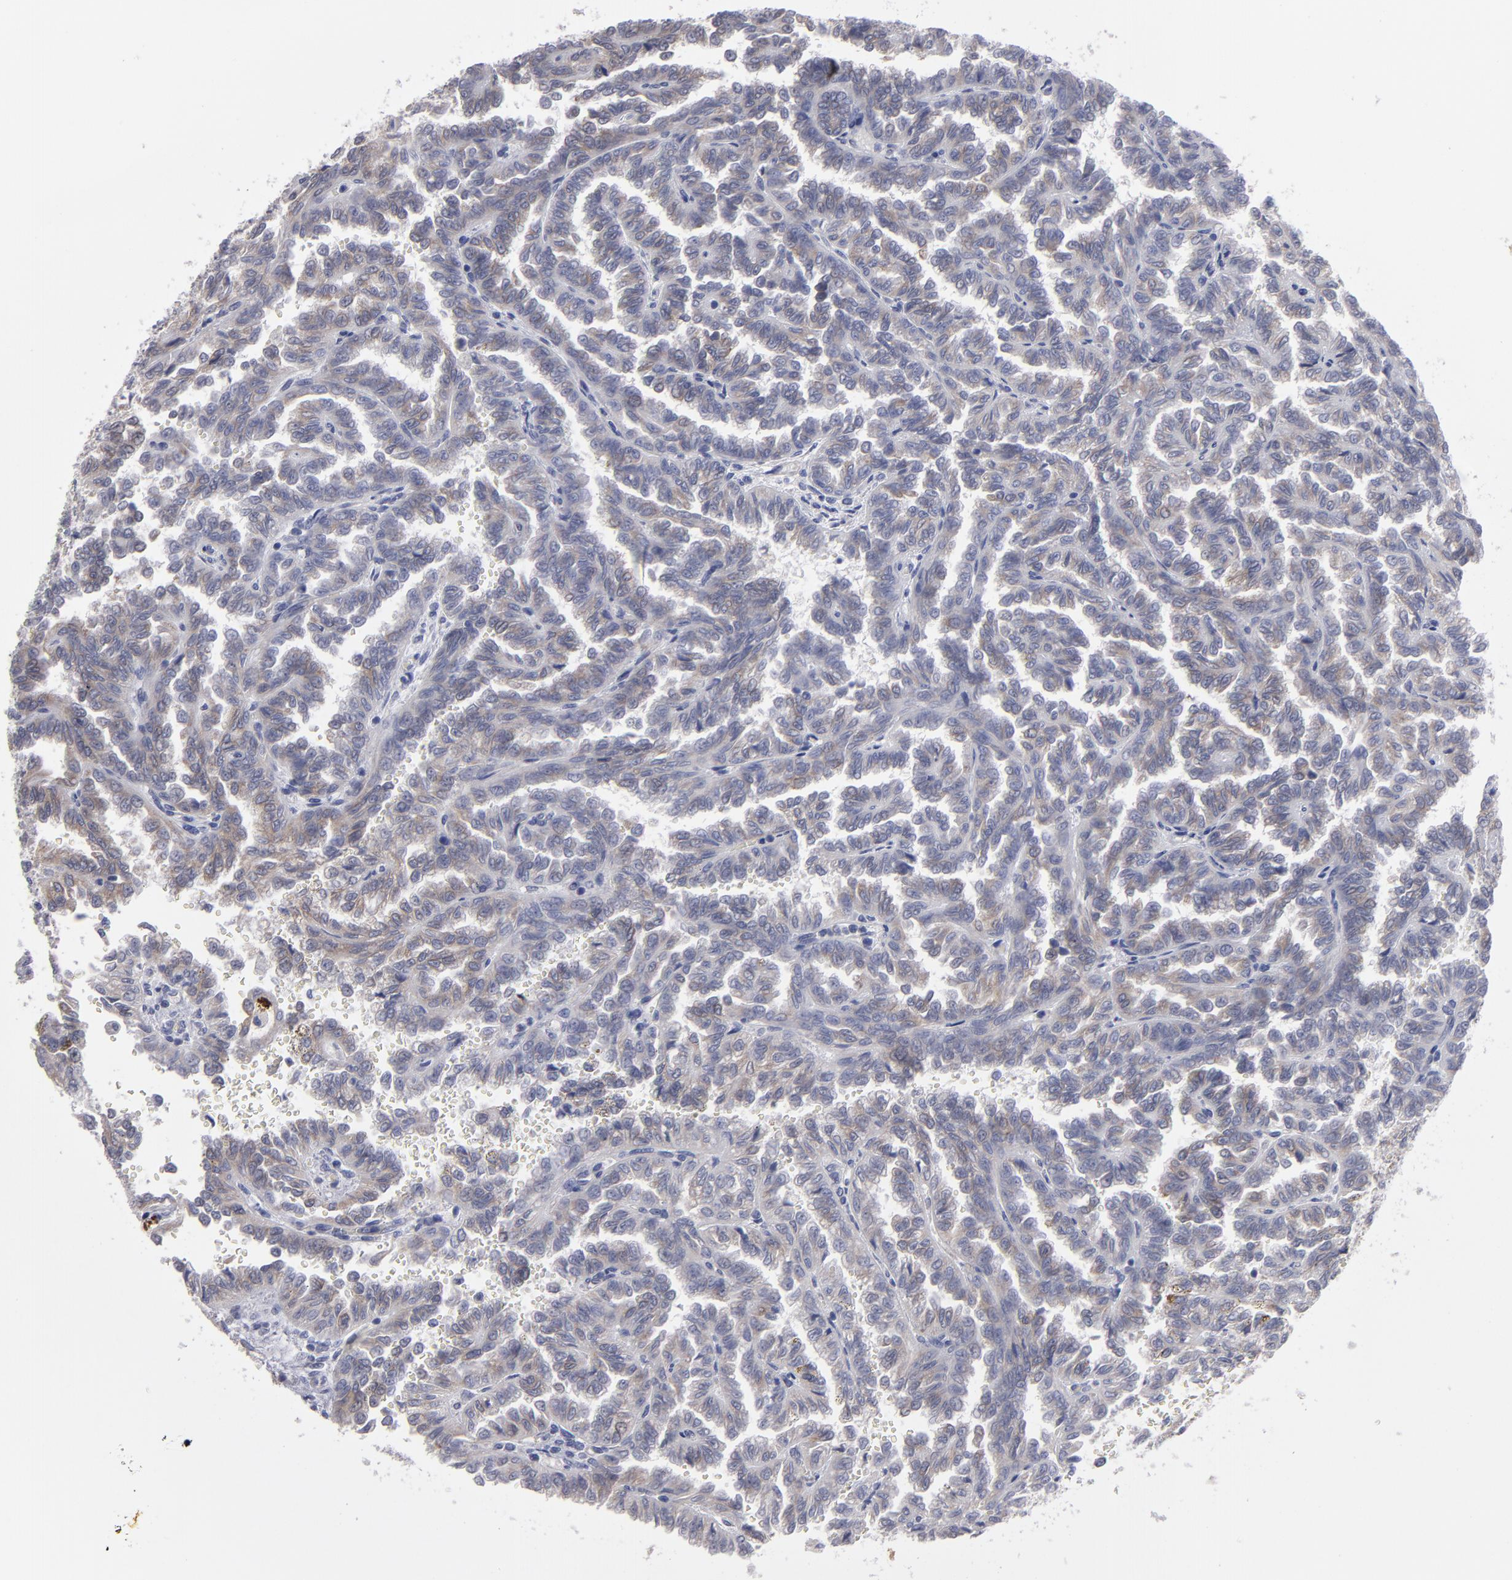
{"staining": {"intensity": "weak", "quantity": ">75%", "location": "cytoplasmic/membranous"}, "tissue": "renal cancer", "cell_type": "Tumor cells", "image_type": "cancer", "snomed": [{"axis": "morphology", "description": "Inflammation, NOS"}, {"axis": "morphology", "description": "Adenocarcinoma, NOS"}, {"axis": "topography", "description": "Kidney"}], "caption": "An immunohistochemistry (IHC) image of tumor tissue is shown. Protein staining in brown shows weak cytoplasmic/membranous positivity in renal cancer within tumor cells. Using DAB (brown) and hematoxylin (blue) stains, captured at high magnification using brightfield microscopy.", "gene": "SLMAP", "patient": {"sex": "male", "age": 68}}